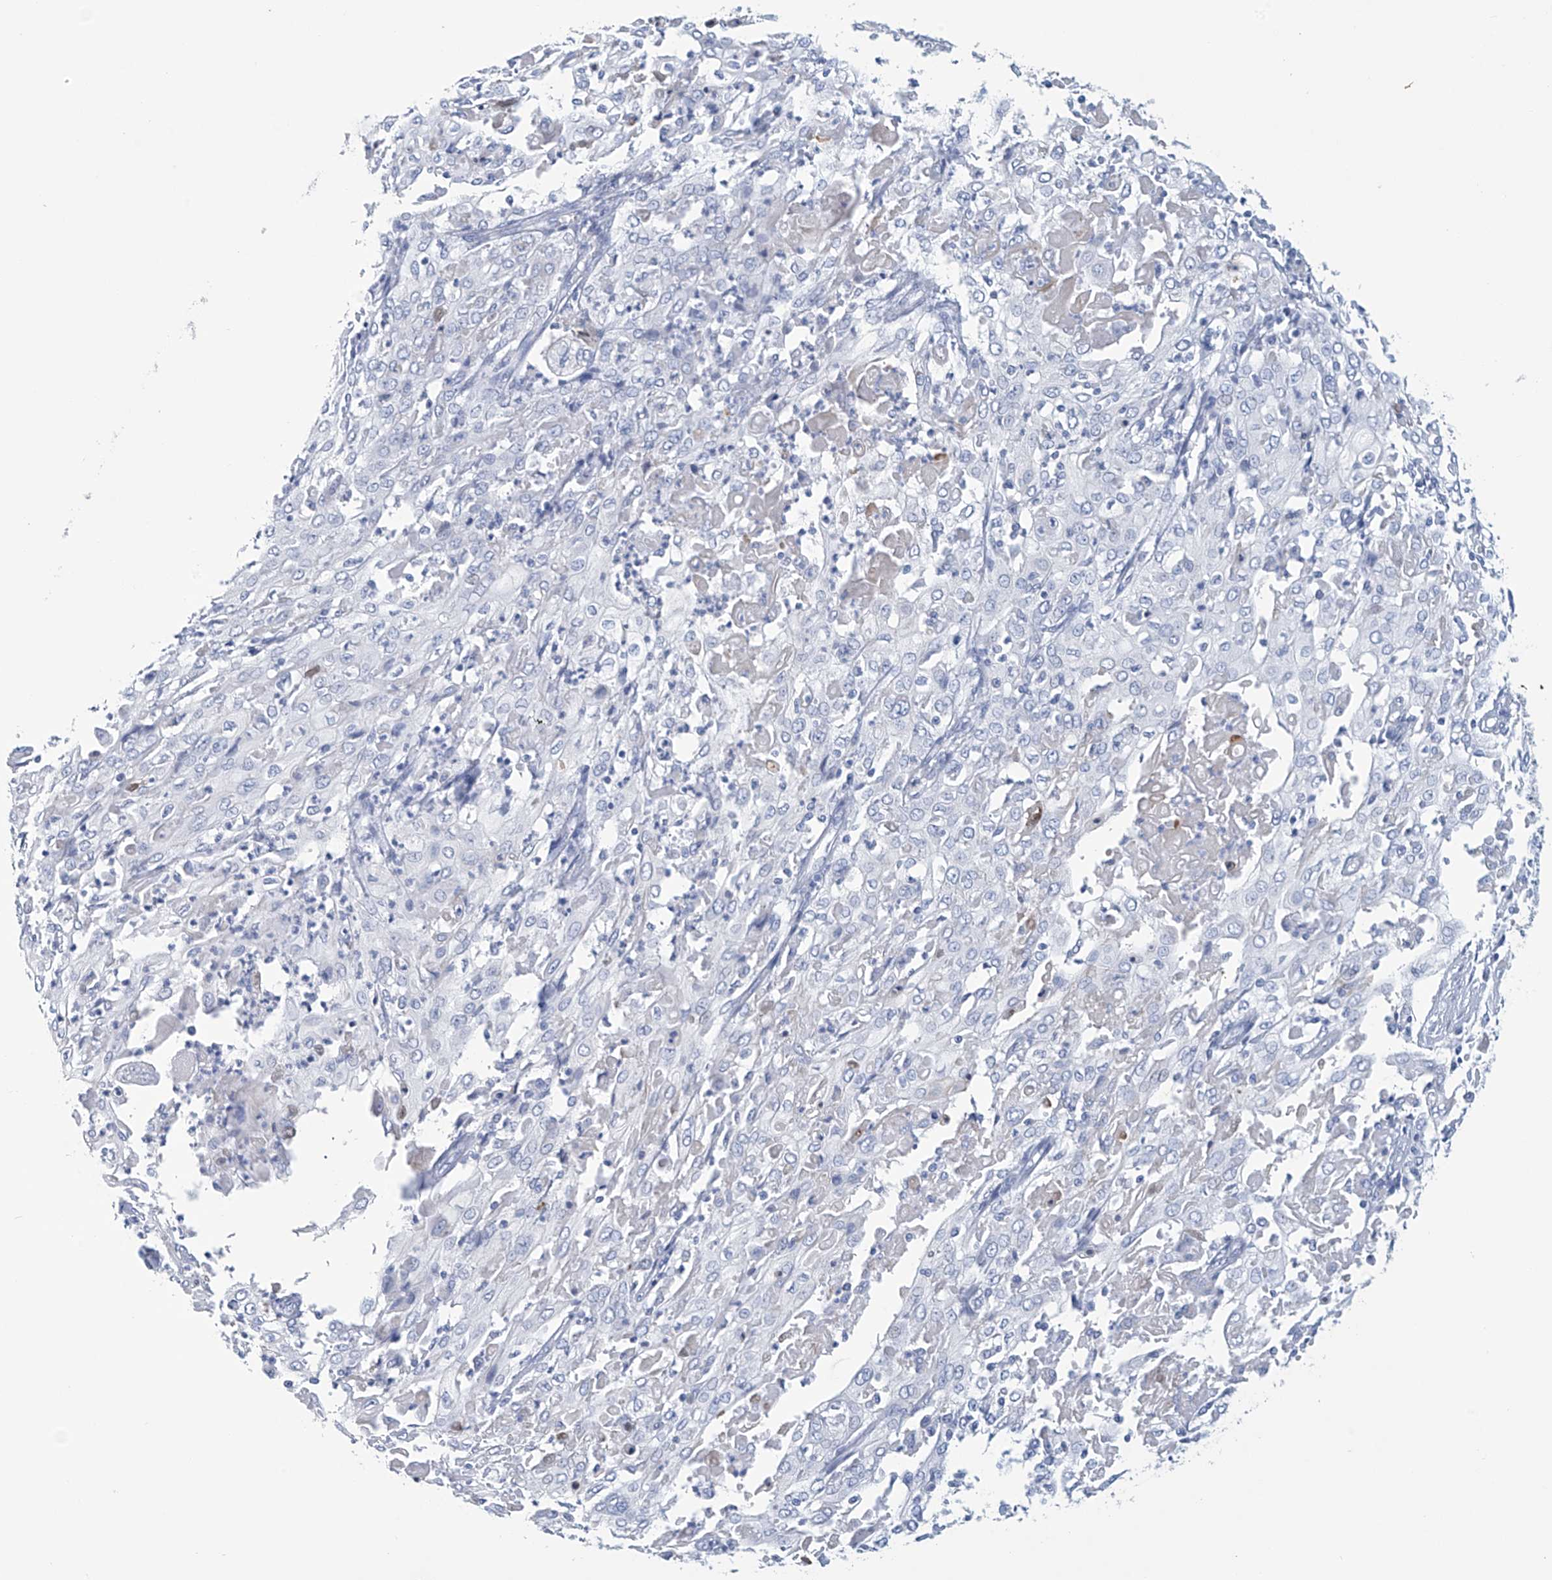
{"staining": {"intensity": "negative", "quantity": "none", "location": "none"}, "tissue": "cervical cancer", "cell_type": "Tumor cells", "image_type": "cancer", "snomed": [{"axis": "morphology", "description": "Squamous cell carcinoma, NOS"}, {"axis": "topography", "description": "Cervix"}], "caption": "The image reveals no significant expression in tumor cells of cervical cancer. The staining is performed using DAB (3,3'-diaminobenzidine) brown chromogen with nuclei counter-stained in using hematoxylin.", "gene": "DSP", "patient": {"sex": "female", "age": 39}}